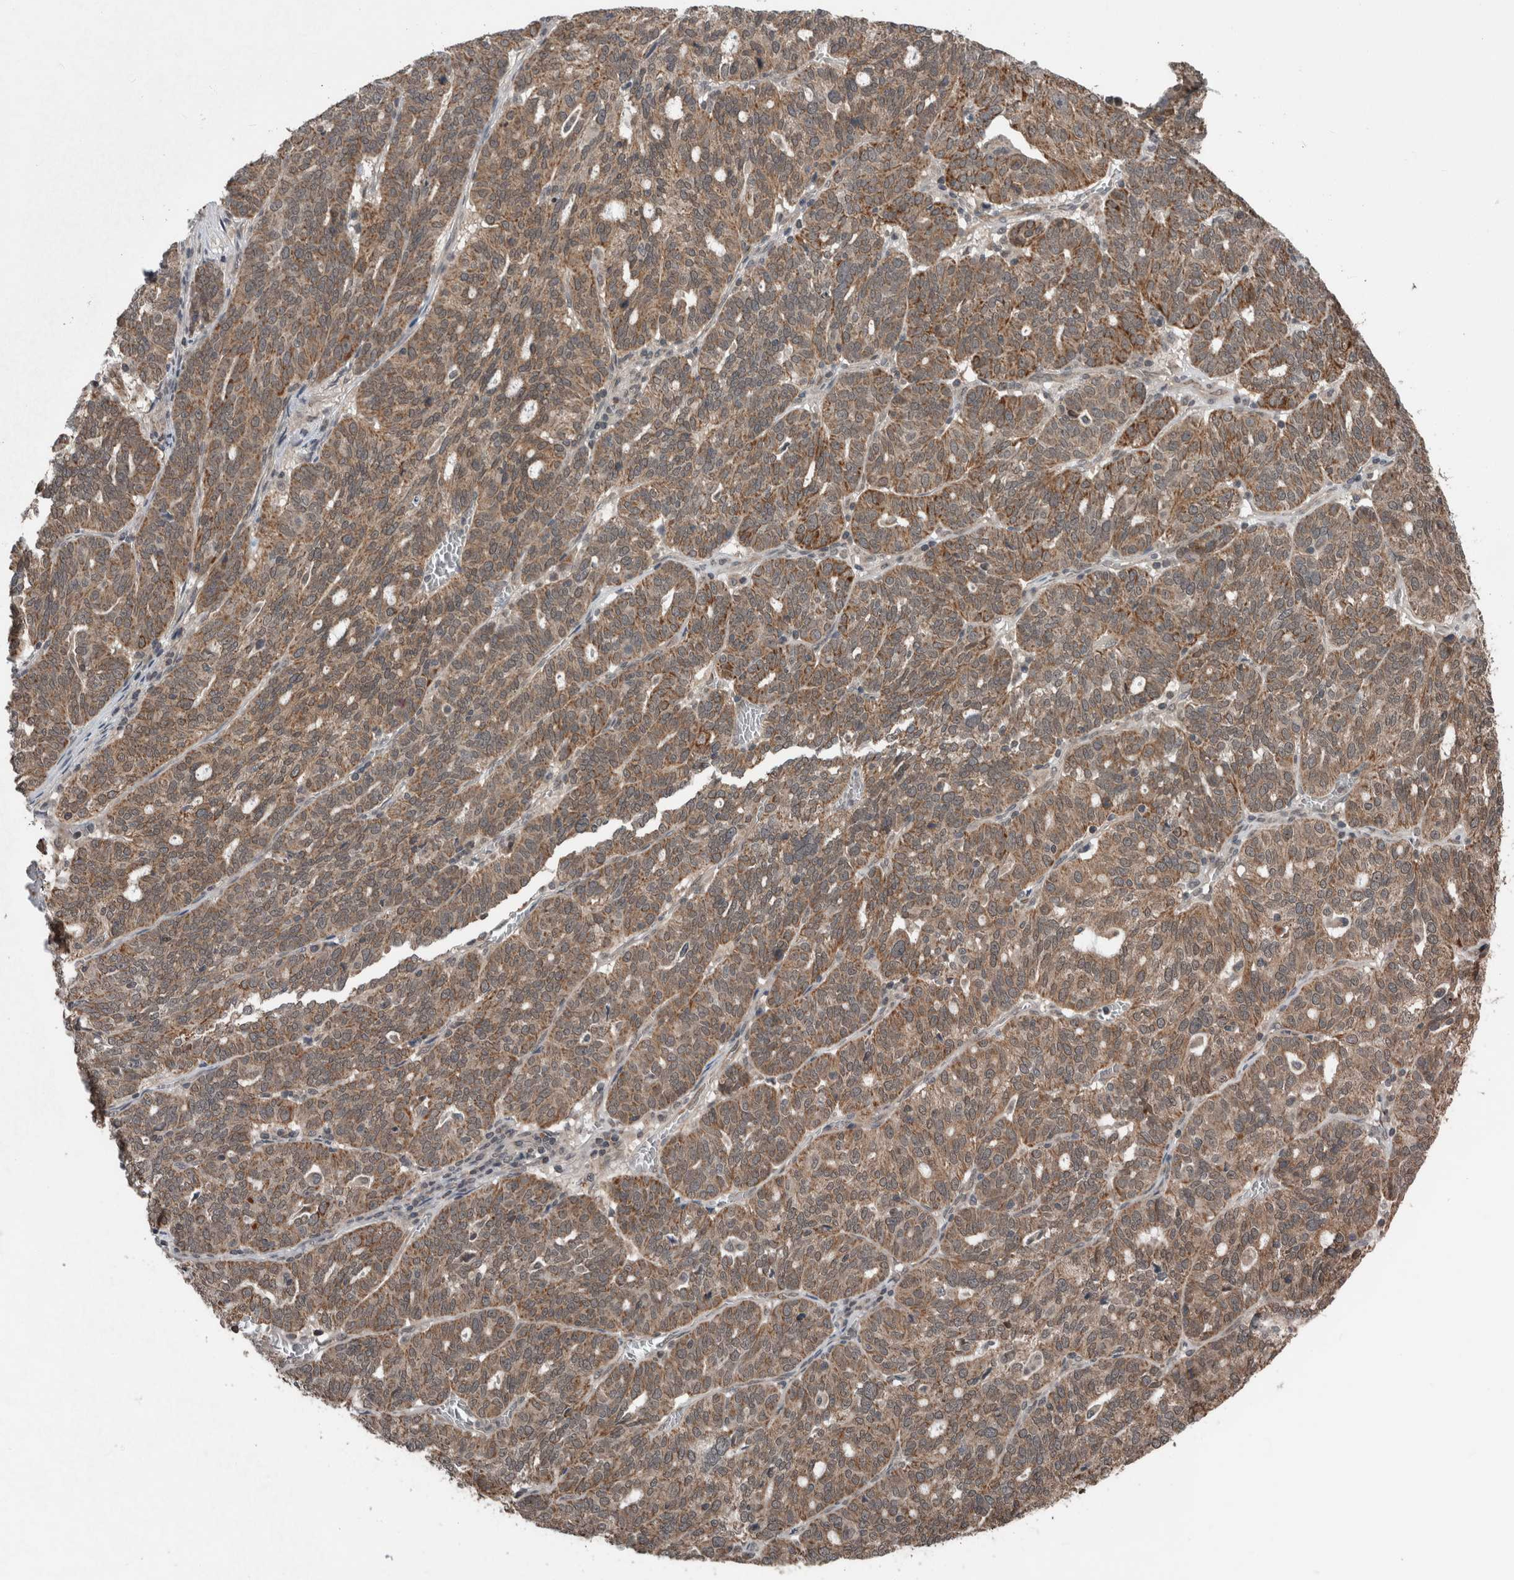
{"staining": {"intensity": "moderate", "quantity": ">75%", "location": "cytoplasmic/membranous"}, "tissue": "ovarian cancer", "cell_type": "Tumor cells", "image_type": "cancer", "snomed": [{"axis": "morphology", "description": "Cystadenocarcinoma, serous, NOS"}, {"axis": "topography", "description": "Ovary"}], "caption": "Immunohistochemistry of ovarian serous cystadenocarcinoma exhibits medium levels of moderate cytoplasmic/membranous positivity in approximately >75% of tumor cells.", "gene": "ENY2", "patient": {"sex": "female", "age": 59}}